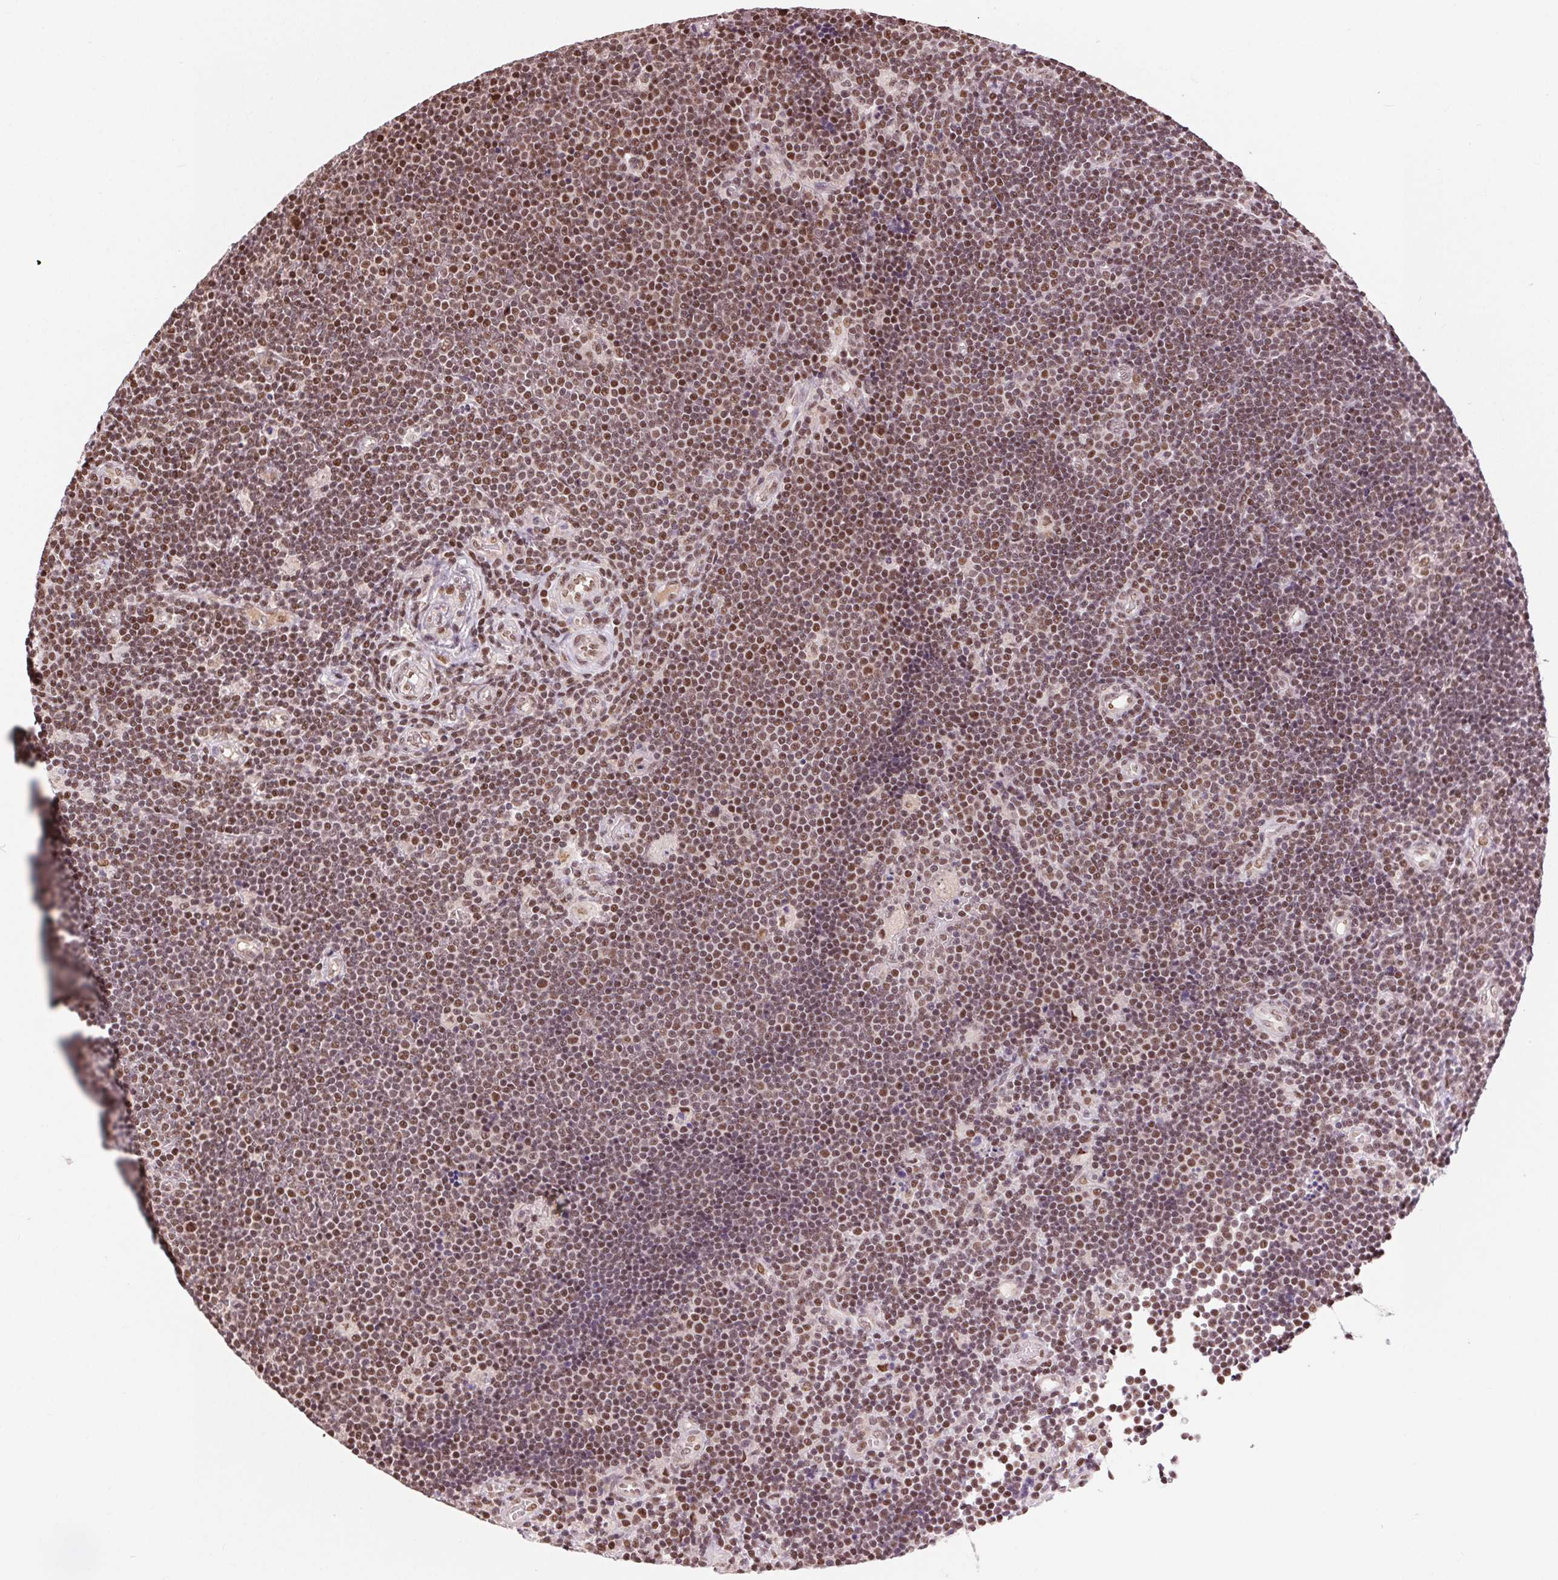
{"staining": {"intensity": "moderate", "quantity": ">75%", "location": "nuclear"}, "tissue": "lymphoma", "cell_type": "Tumor cells", "image_type": "cancer", "snomed": [{"axis": "morphology", "description": "Malignant lymphoma, non-Hodgkin's type, Low grade"}, {"axis": "topography", "description": "Brain"}], "caption": "The histopathology image reveals immunohistochemical staining of malignant lymphoma, non-Hodgkin's type (low-grade). There is moderate nuclear positivity is seen in about >75% of tumor cells.", "gene": "RAD23A", "patient": {"sex": "female", "age": 66}}